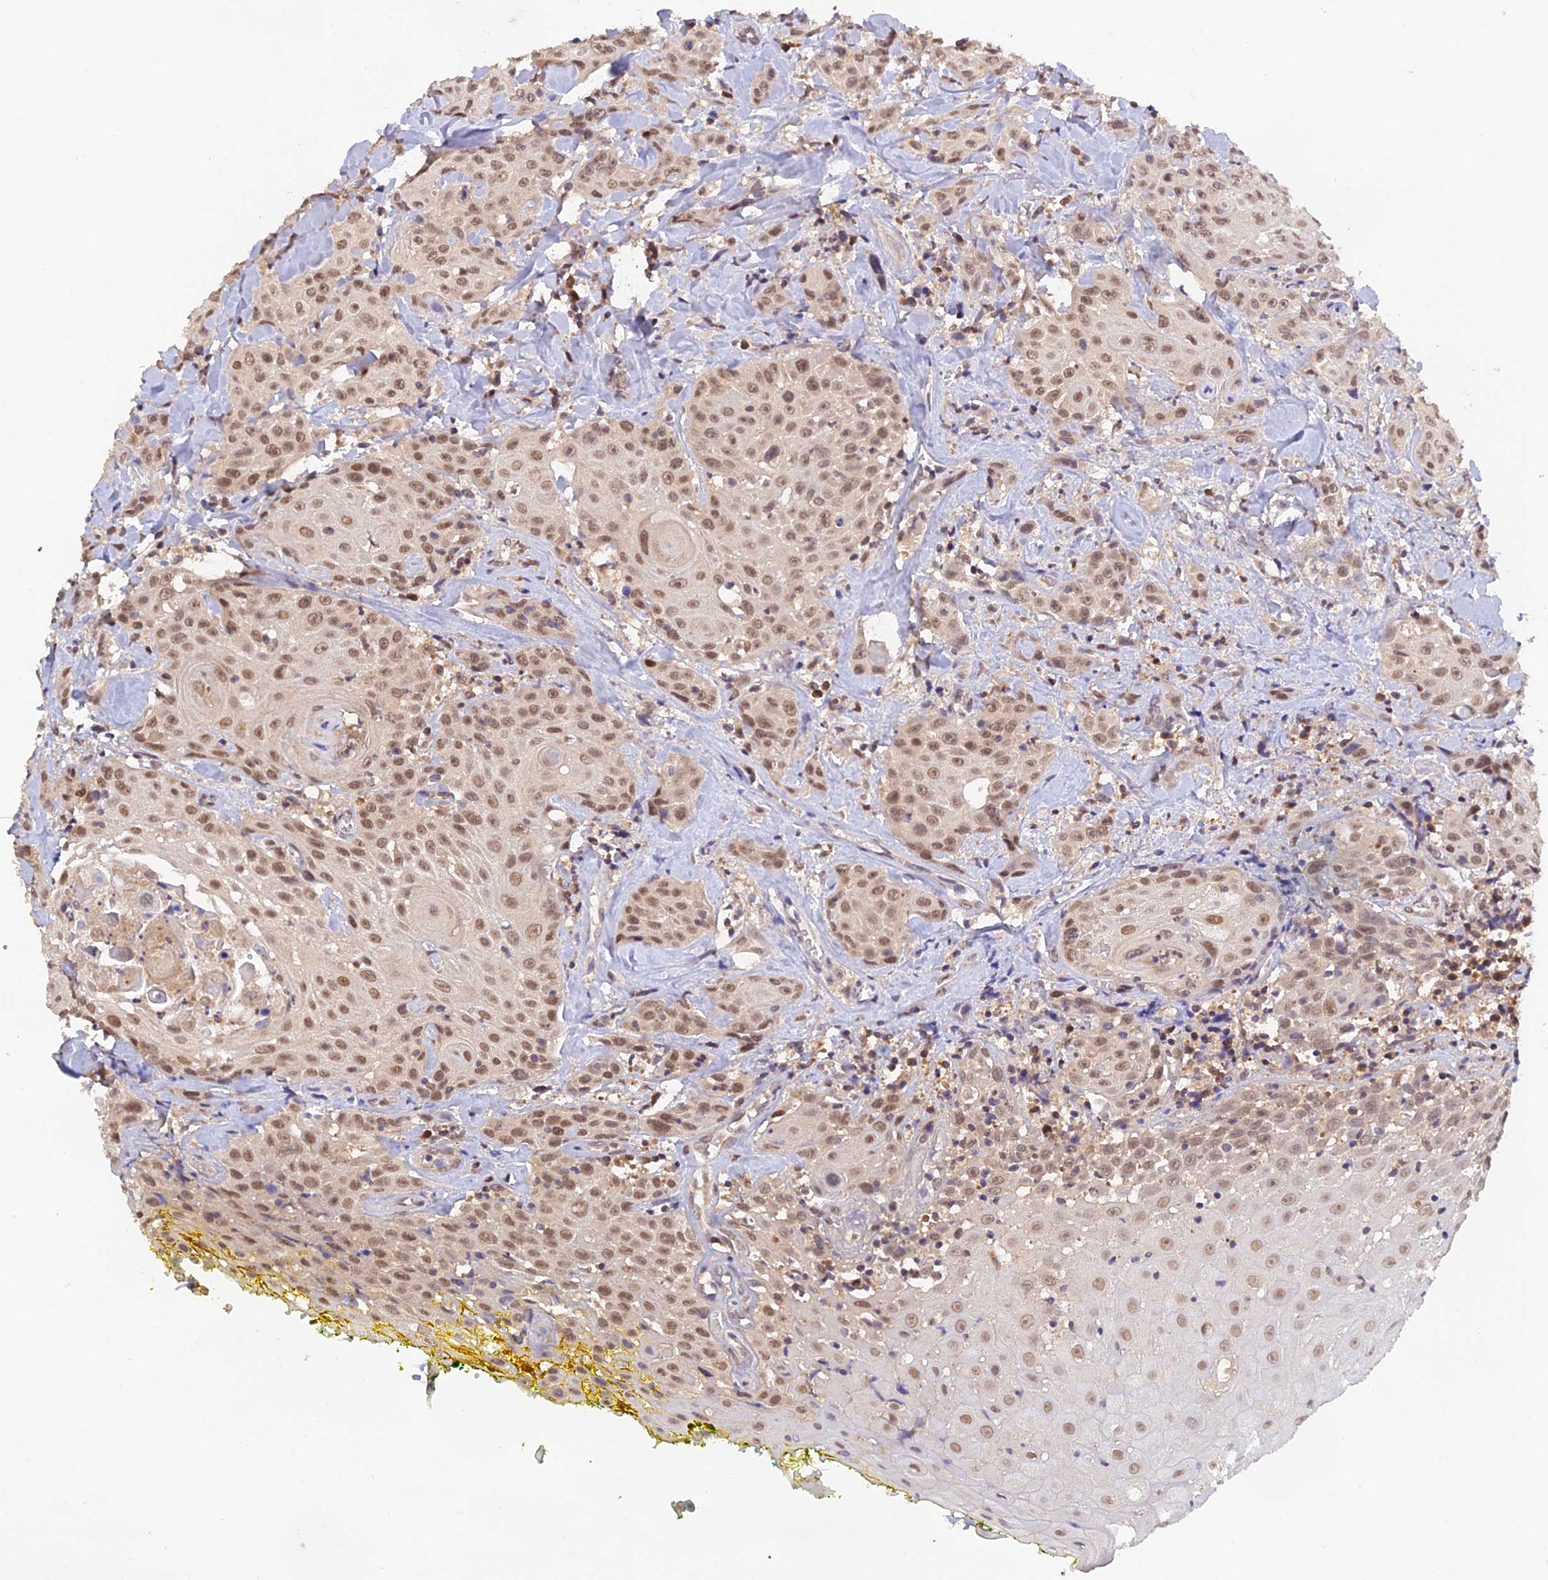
{"staining": {"intensity": "moderate", "quantity": ">75%", "location": "nuclear"}, "tissue": "head and neck cancer", "cell_type": "Tumor cells", "image_type": "cancer", "snomed": [{"axis": "morphology", "description": "Squamous cell carcinoma, NOS"}, {"axis": "topography", "description": "Oral tissue"}, {"axis": "topography", "description": "Head-Neck"}], "caption": "Moderate nuclear expression for a protein is seen in approximately >75% of tumor cells of head and neck squamous cell carcinoma using immunohistochemistry.", "gene": "ZNF436", "patient": {"sex": "female", "age": 82}}